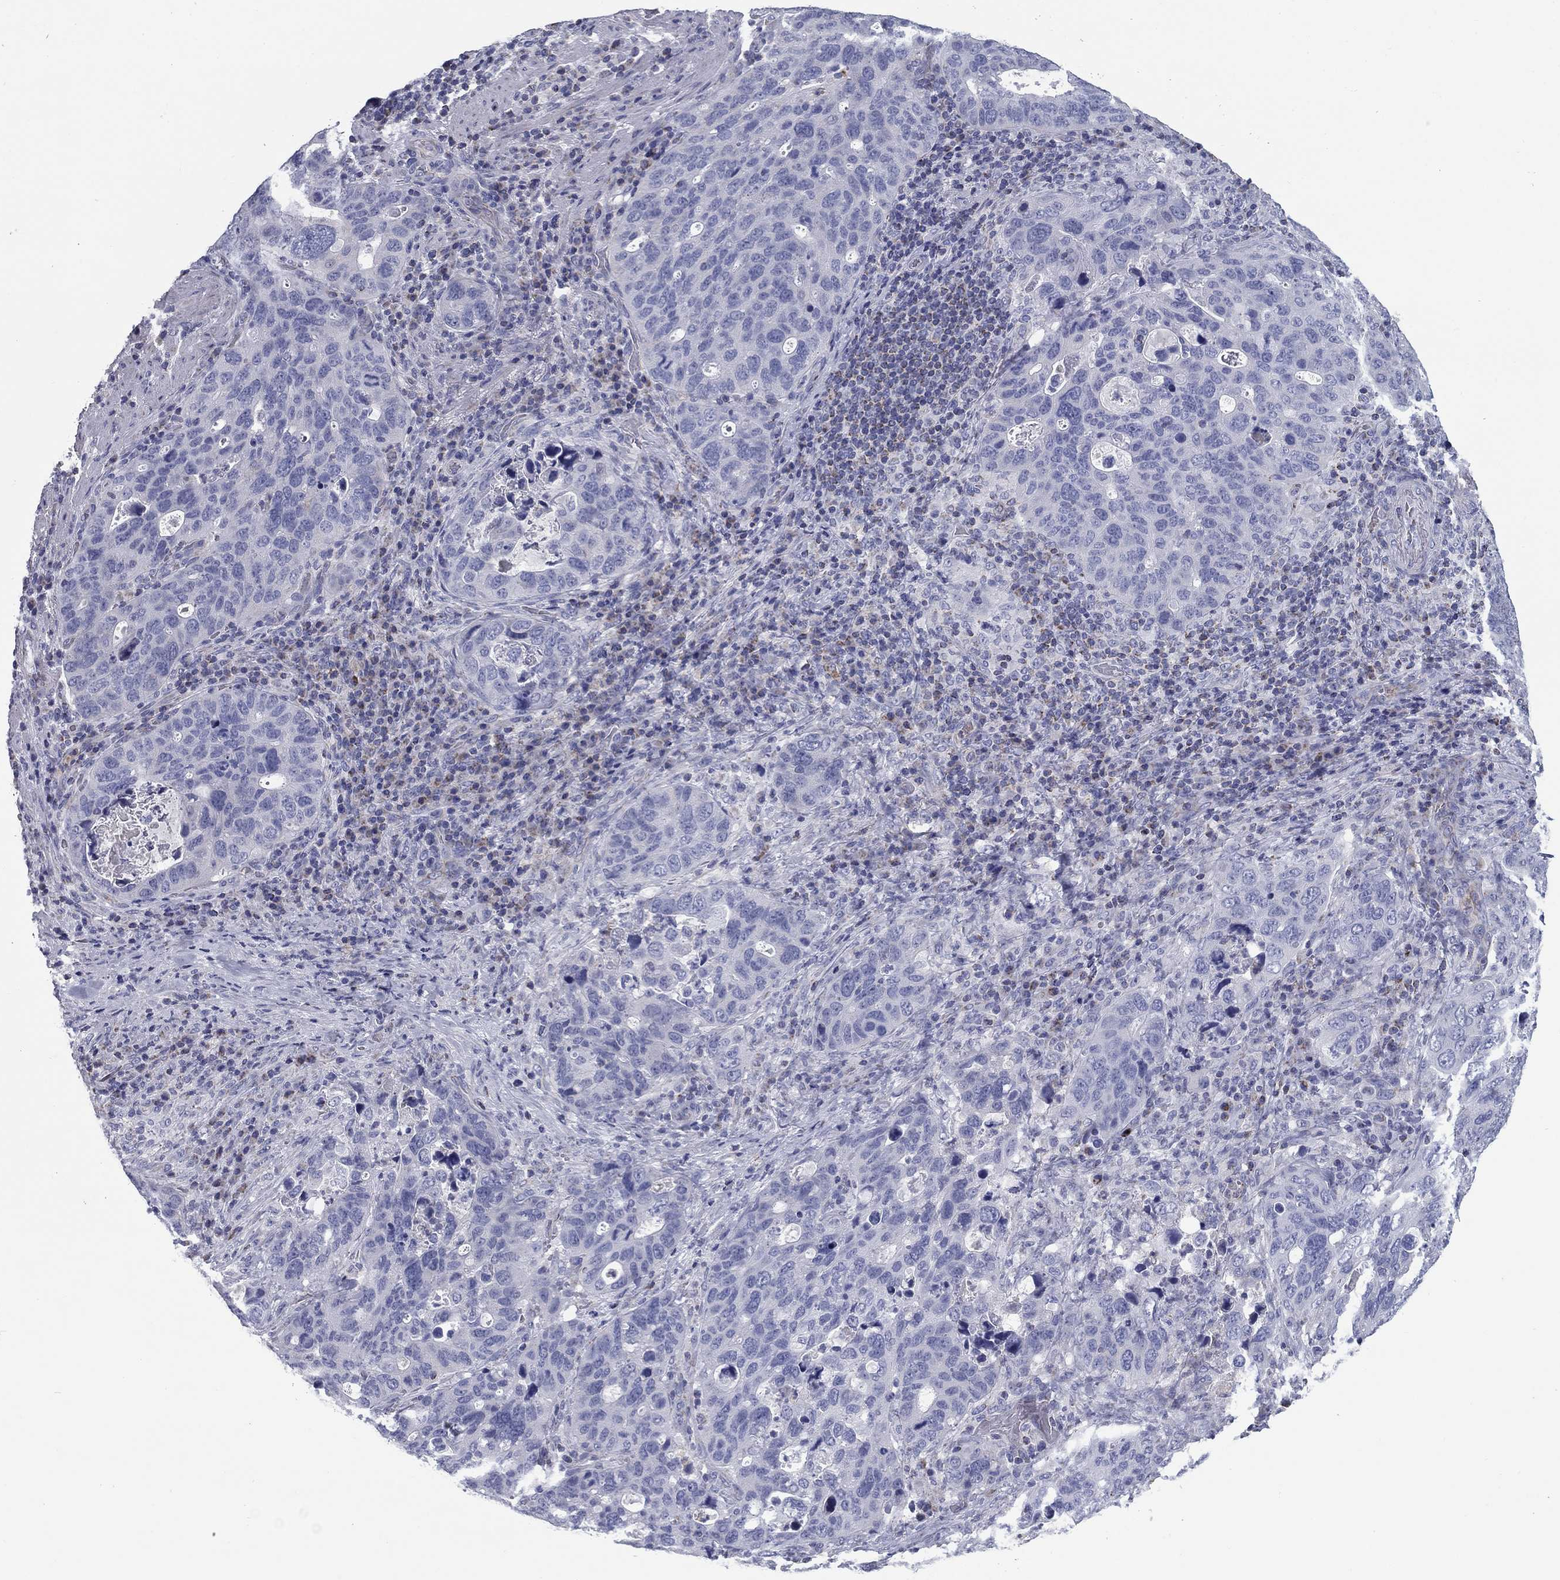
{"staining": {"intensity": "negative", "quantity": "none", "location": "none"}, "tissue": "stomach cancer", "cell_type": "Tumor cells", "image_type": "cancer", "snomed": [{"axis": "morphology", "description": "Adenocarcinoma, NOS"}, {"axis": "topography", "description": "Stomach"}], "caption": "This histopathology image is of stomach cancer (adenocarcinoma) stained with immunohistochemistry to label a protein in brown with the nuclei are counter-stained blue. There is no positivity in tumor cells.", "gene": "NDUFA4L2", "patient": {"sex": "male", "age": 54}}